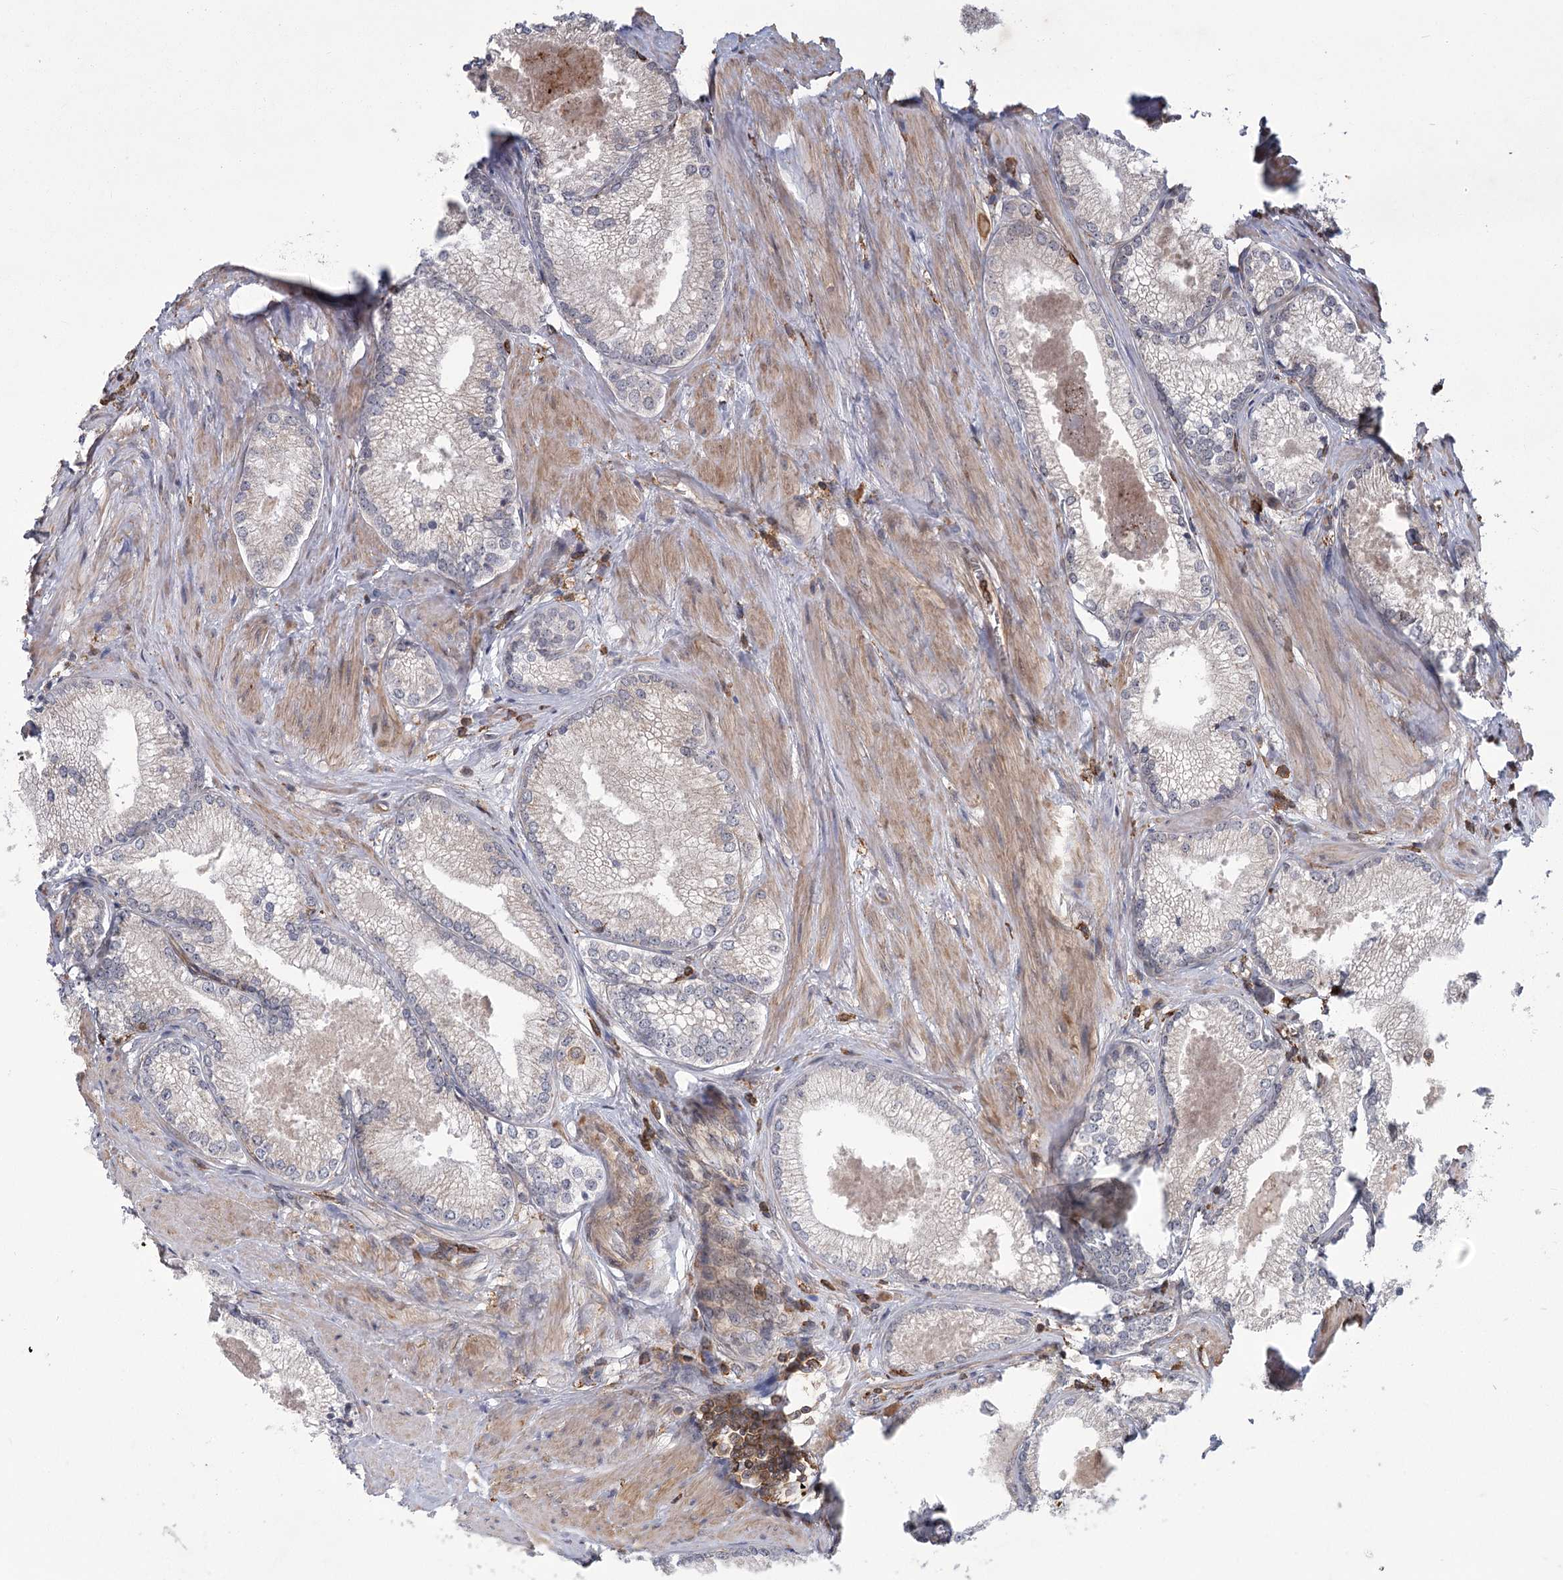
{"staining": {"intensity": "weak", "quantity": "<25%", "location": "cytoplasmic/membranous"}, "tissue": "prostate cancer", "cell_type": "Tumor cells", "image_type": "cancer", "snomed": [{"axis": "morphology", "description": "Adenocarcinoma, High grade"}, {"axis": "topography", "description": "Prostate"}], "caption": "This is an immunohistochemistry photomicrograph of human prostate cancer. There is no positivity in tumor cells.", "gene": "MEPE", "patient": {"sex": "male", "age": 66}}